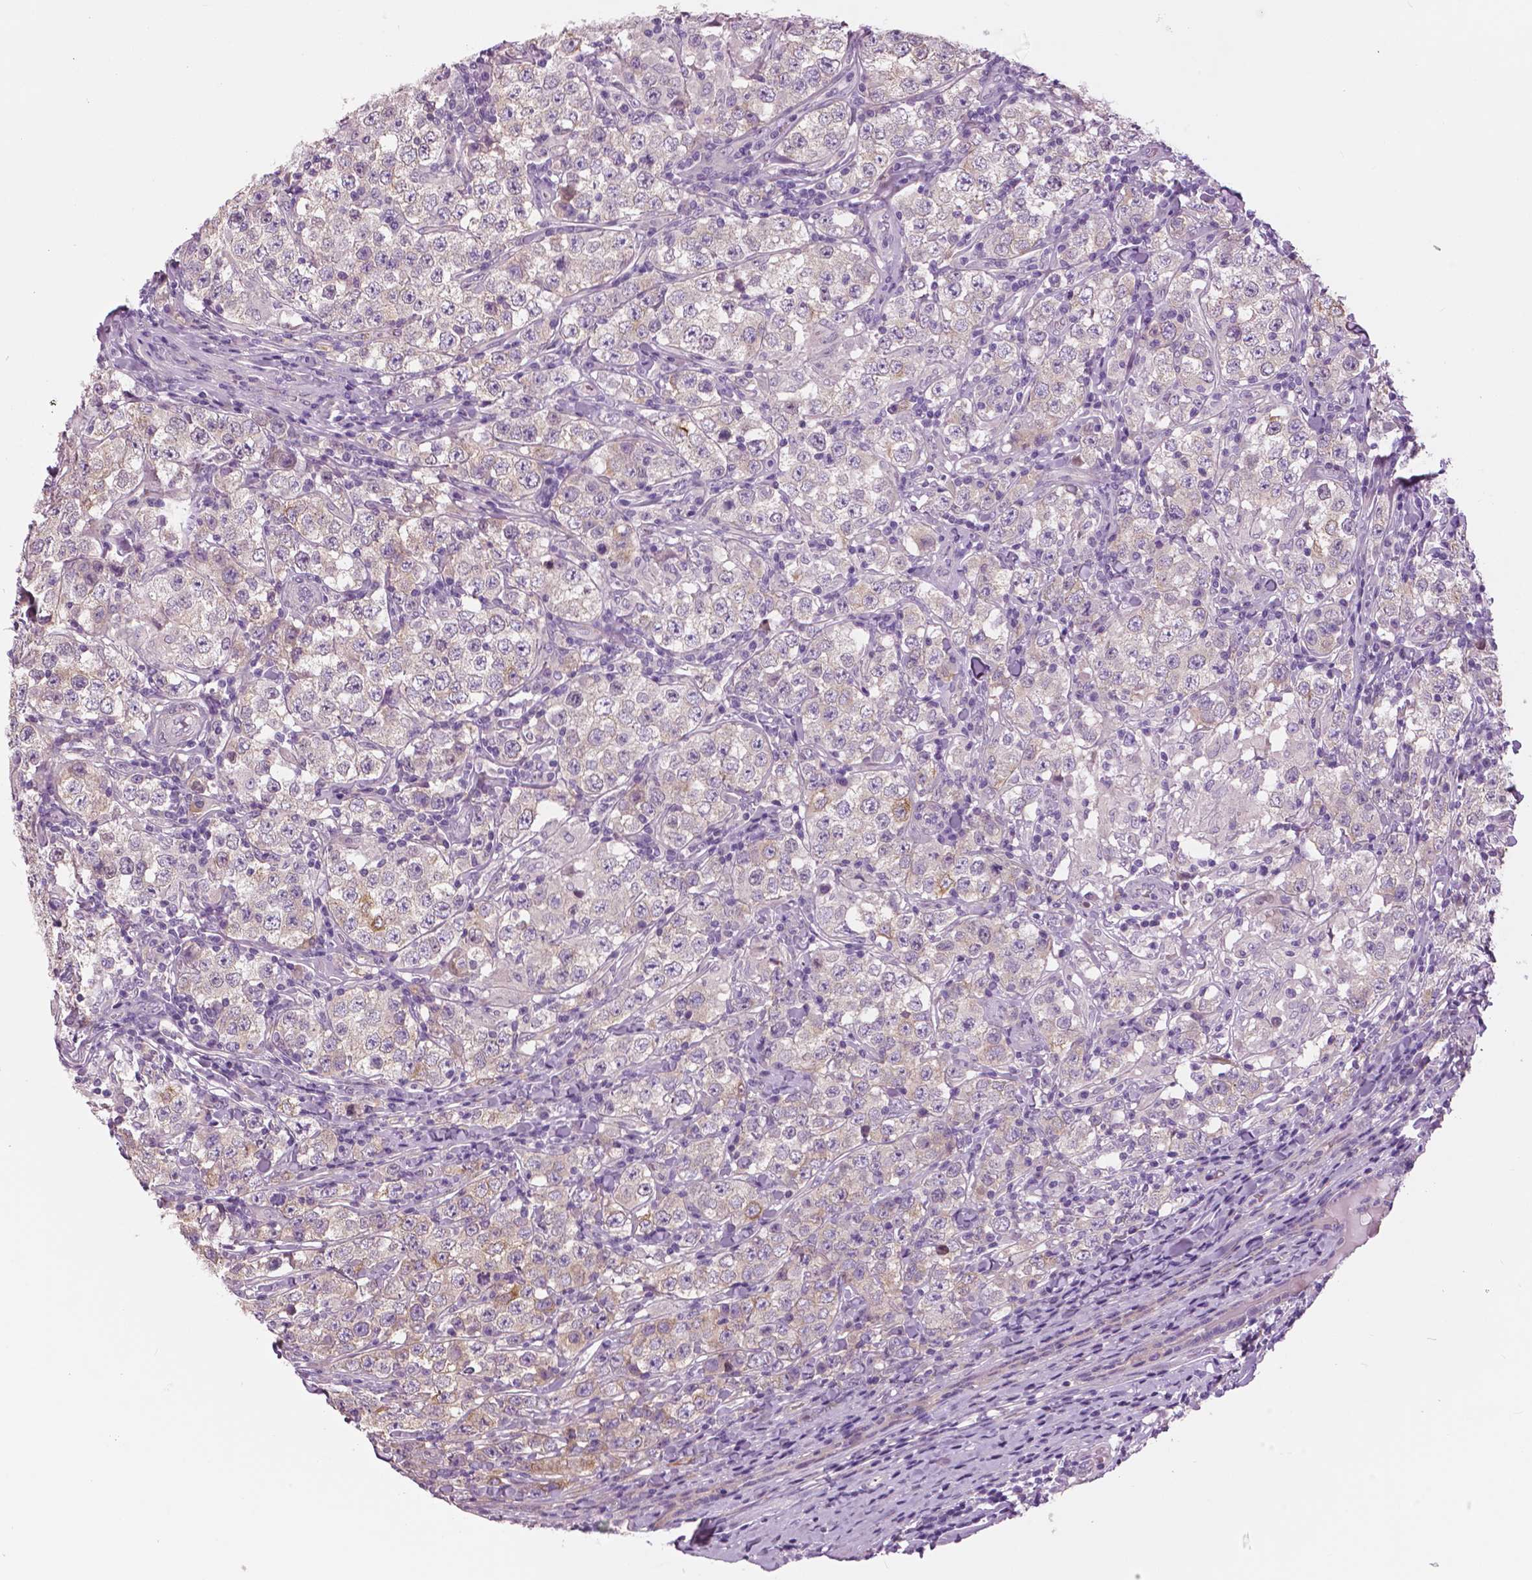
{"staining": {"intensity": "negative", "quantity": "none", "location": "none"}, "tissue": "testis cancer", "cell_type": "Tumor cells", "image_type": "cancer", "snomed": [{"axis": "morphology", "description": "Seminoma, NOS"}, {"axis": "morphology", "description": "Carcinoma, Embryonal, NOS"}, {"axis": "topography", "description": "Testis"}], "caption": "DAB immunohistochemical staining of testis seminoma exhibits no significant expression in tumor cells.", "gene": "SERPINI1", "patient": {"sex": "male", "age": 41}}